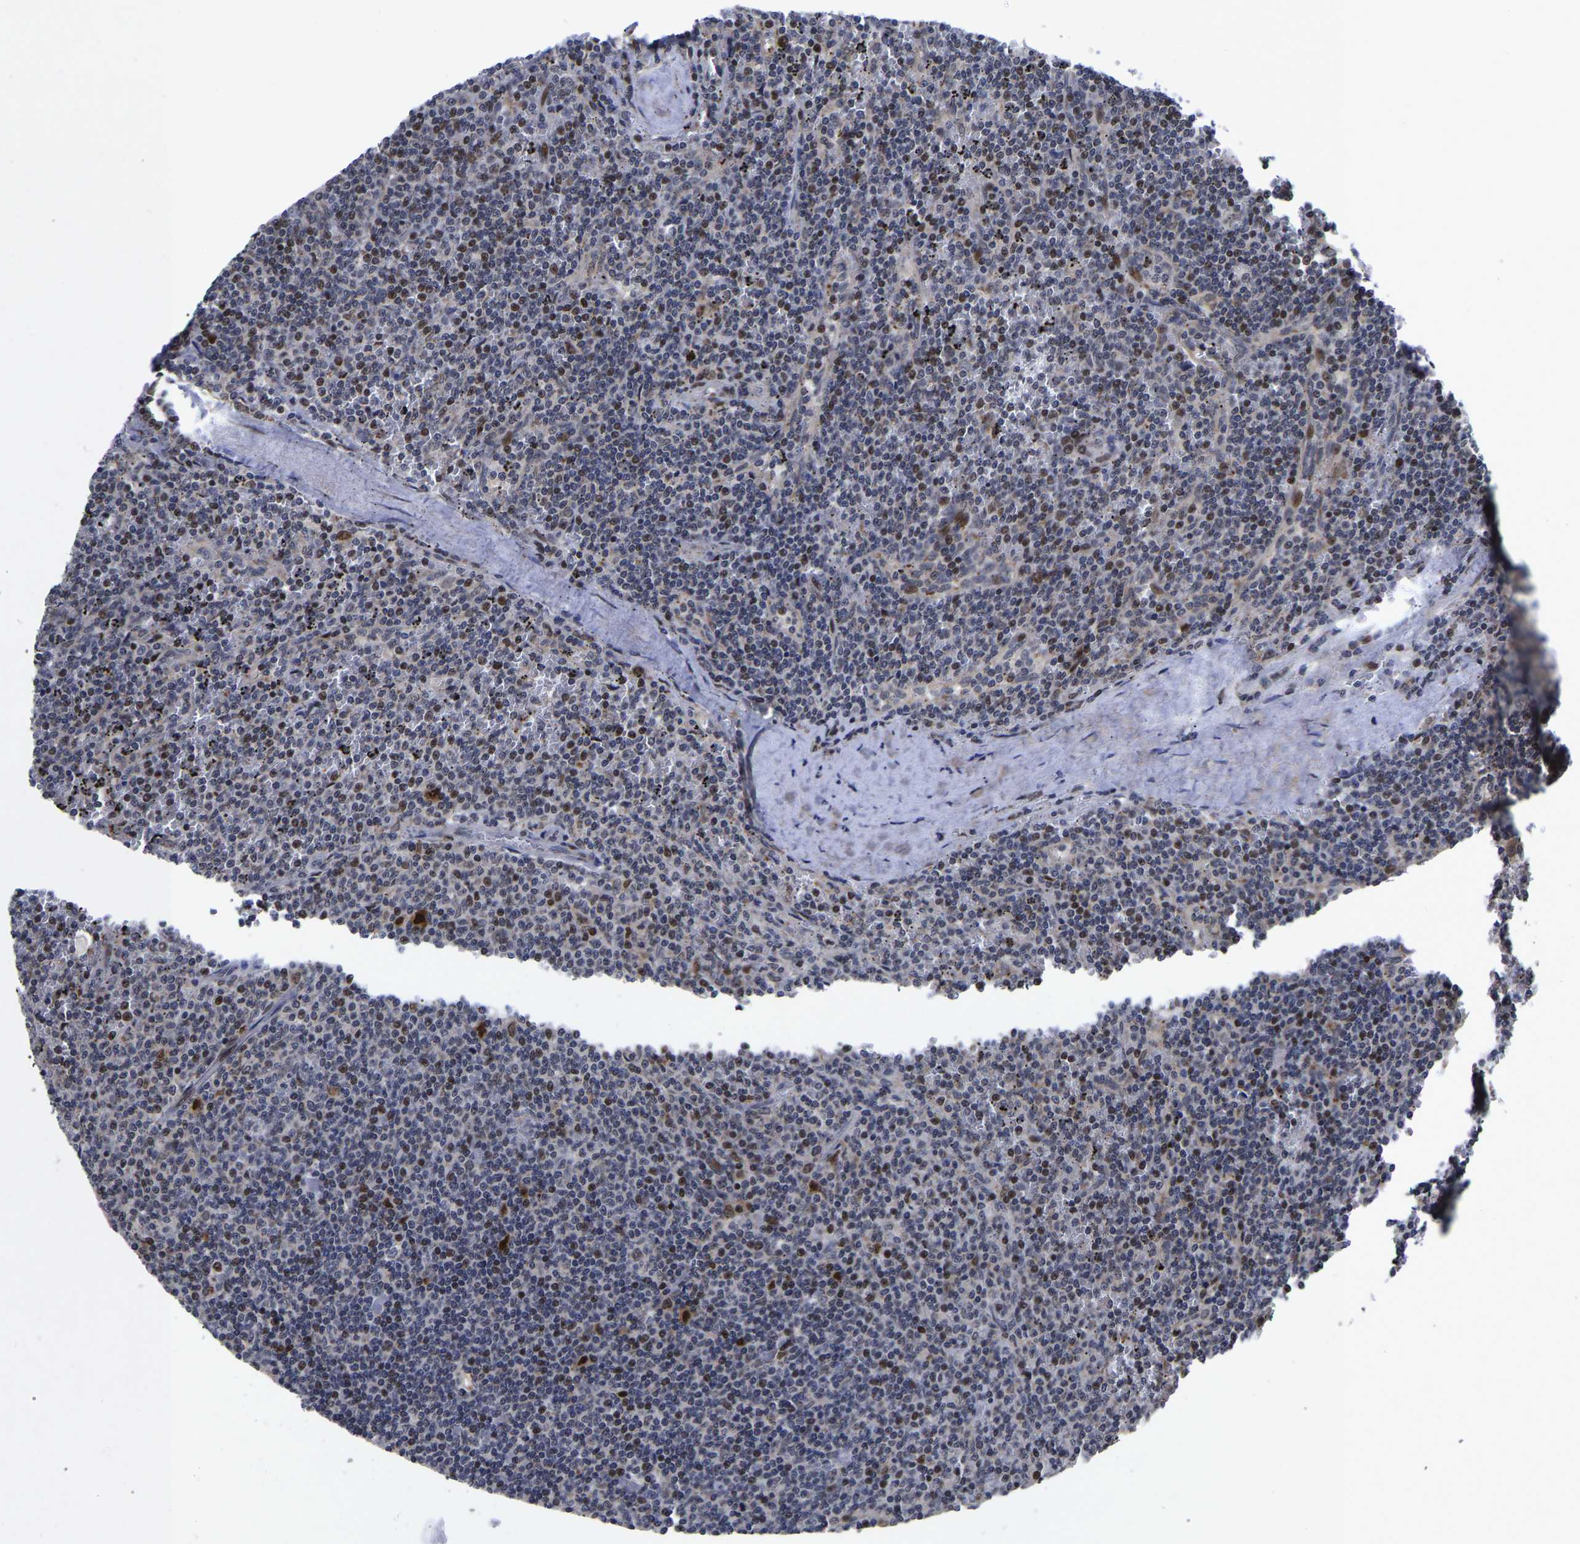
{"staining": {"intensity": "moderate", "quantity": "<25%", "location": "nuclear"}, "tissue": "lymphoma", "cell_type": "Tumor cells", "image_type": "cancer", "snomed": [{"axis": "morphology", "description": "Malignant lymphoma, non-Hodgkin's type, Low grade"}, {"axis": "topography", "description": "Spleen"}], "caption": "A brown stain shows moderate nuclear staining of a protein in human lymphoma tumor cells. Nuclei are stained in blue.", "gene": "JUNB", "patient": {"sex": "female", "age": 50}}